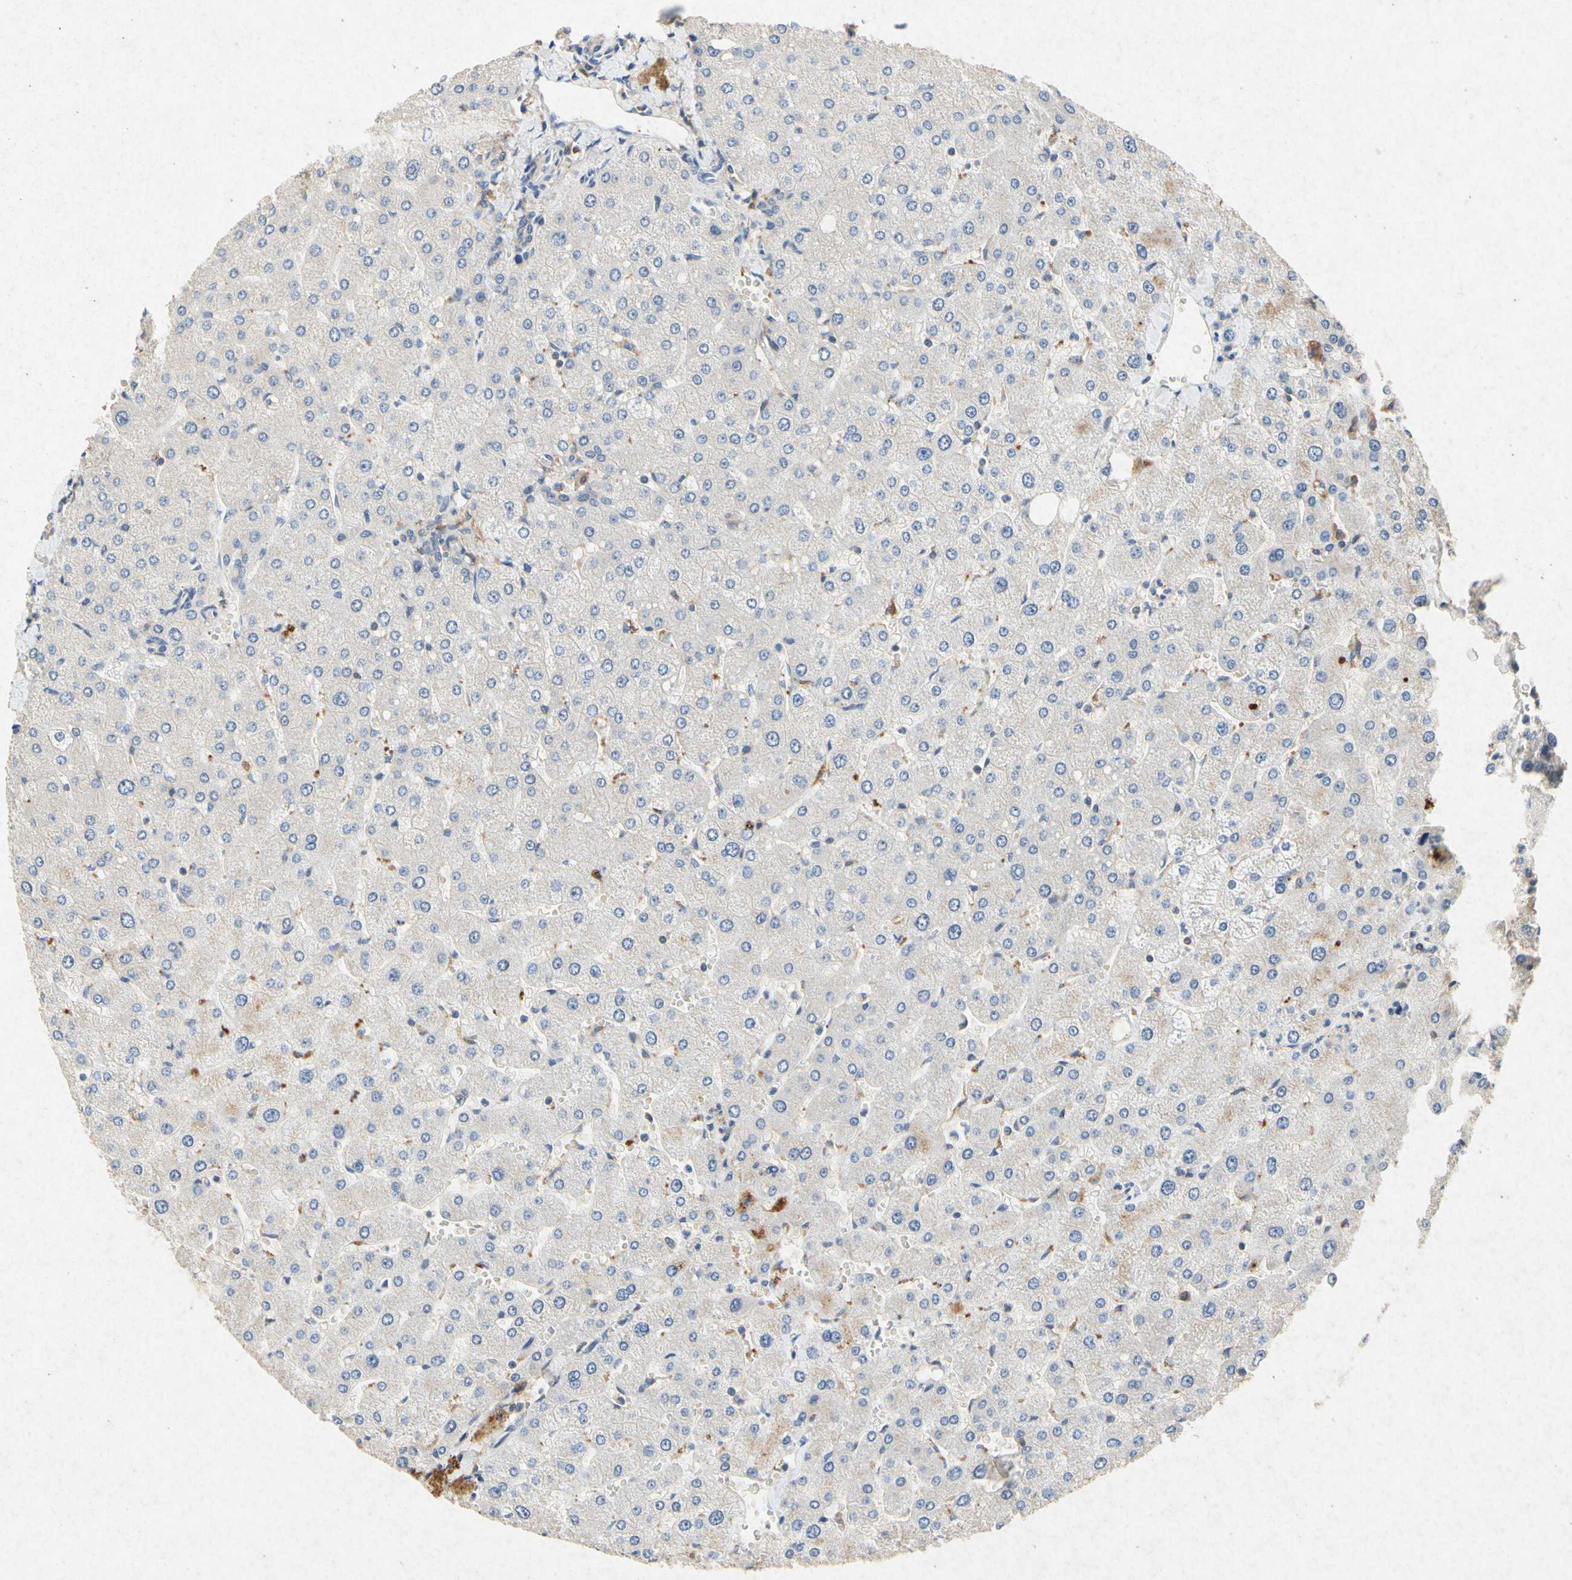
{"staining": {"intensity": "weak", "quantity": ">75%", "location": "cytoplasmic/membranous"}, "tissue": "liver", "cell_type": "Cholangiocytes", "image_type": "normal", "snomed": [{"axis": "morphology", "description": "Normal tissue, NOS"}, {"axis": "topography", "description": "Liver"}], "caption": "IHC (DAB (3,3'-diaminobenzidine)) staining of benign human liver exhibits weak cytoplasmic/membranous protein staining in about >75% of cholangiocytes. (DAB (3,3'-diaminobenzidine) IHC with brightfield microscopy, high magnification).", "gene": "RPS6KA1", "patient": {"sex": "male", "age": 55}}